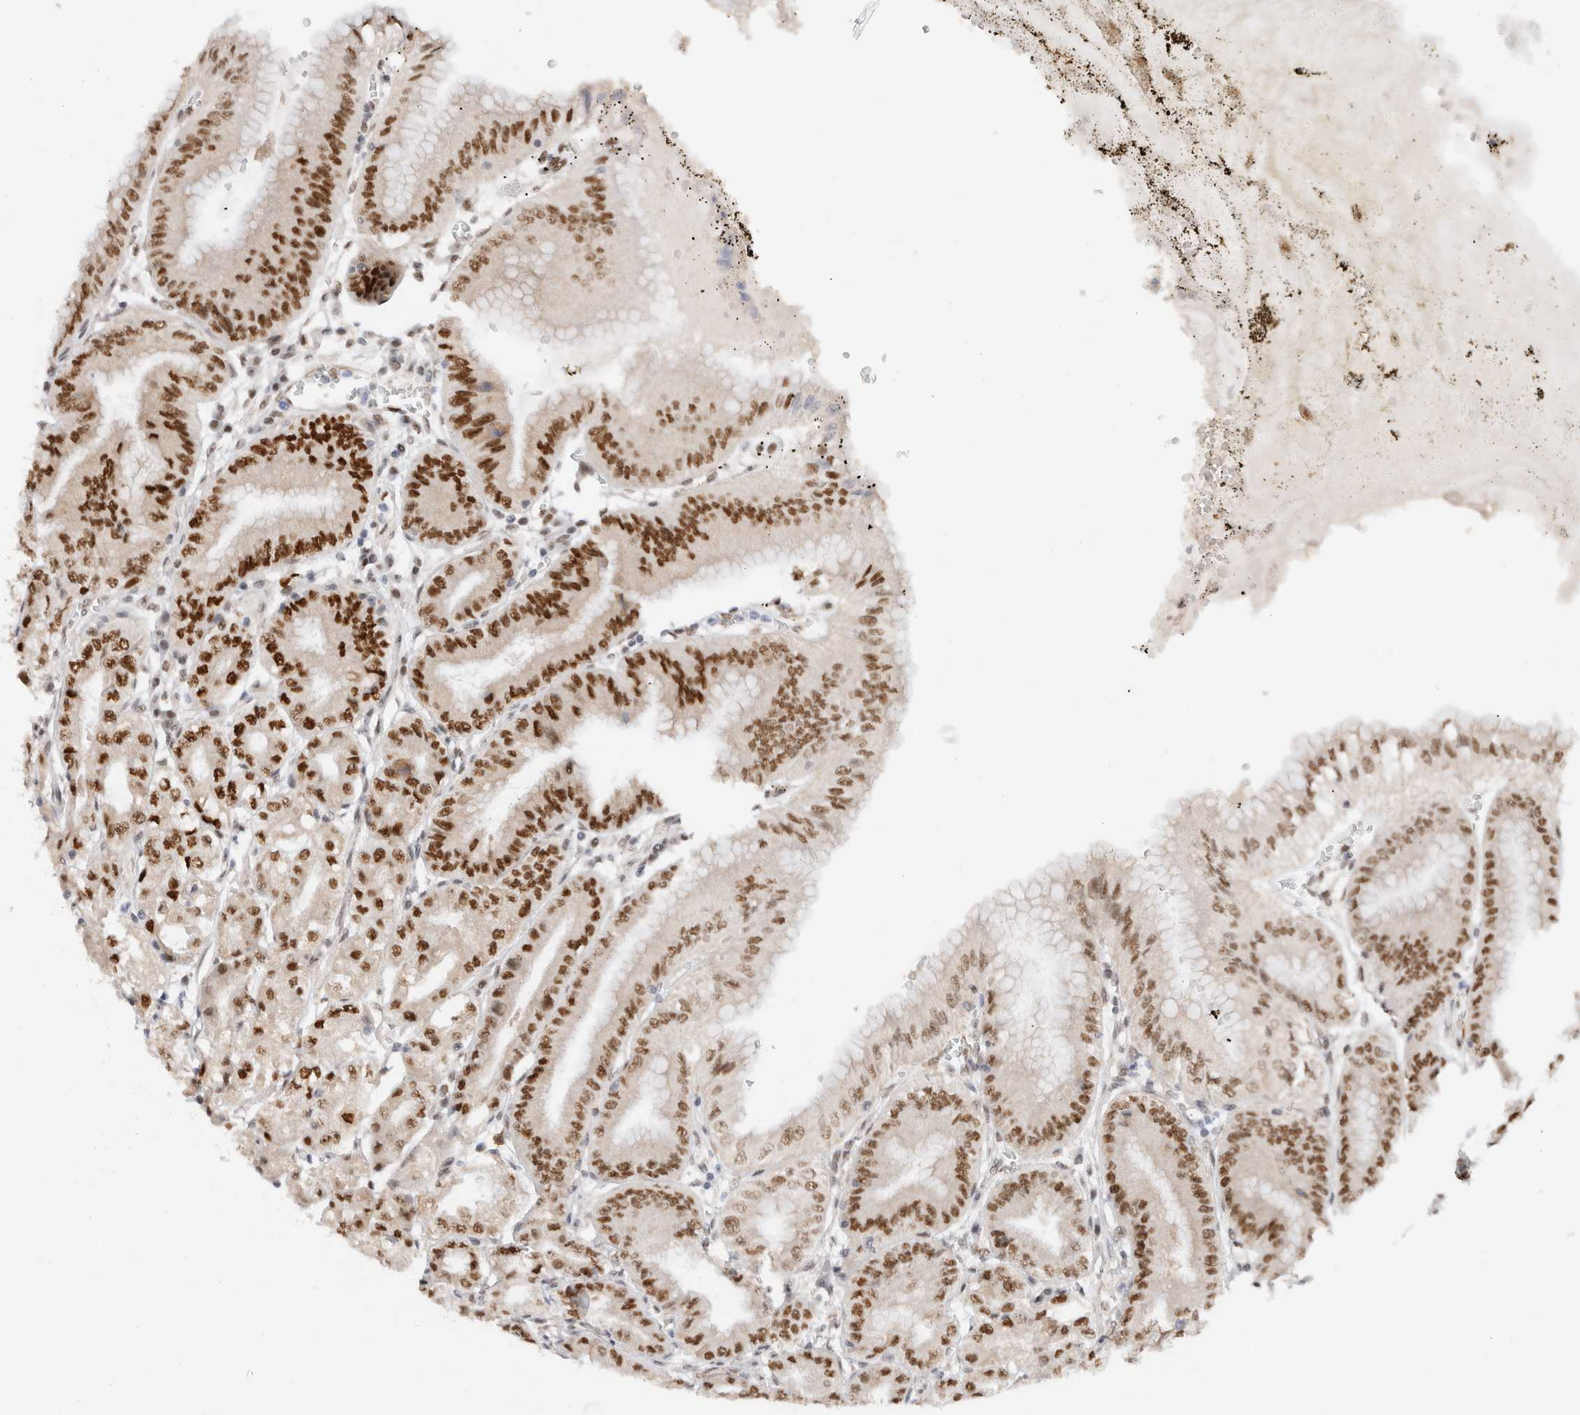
{"staining": {"intensity": "strong", "quantity": ">75%", "location": "nuclear"}, "tissue": "stomach", "cell_type": "Glandular cells", "image_type": "normal", "snomed": [{"axis": "morphology", "description": "Normal tissue, NOS"}, {"axis": "topography", "description": "Stomach, lower"}], "caption": "Stomach stained for a protein demonstrates strong nuclear positivity in glandular cells. (Brightfield microscopy of DAB IHC at high magnification).", "gene": "GTF2I", "patient": {"sex": "male", "age": 71}}